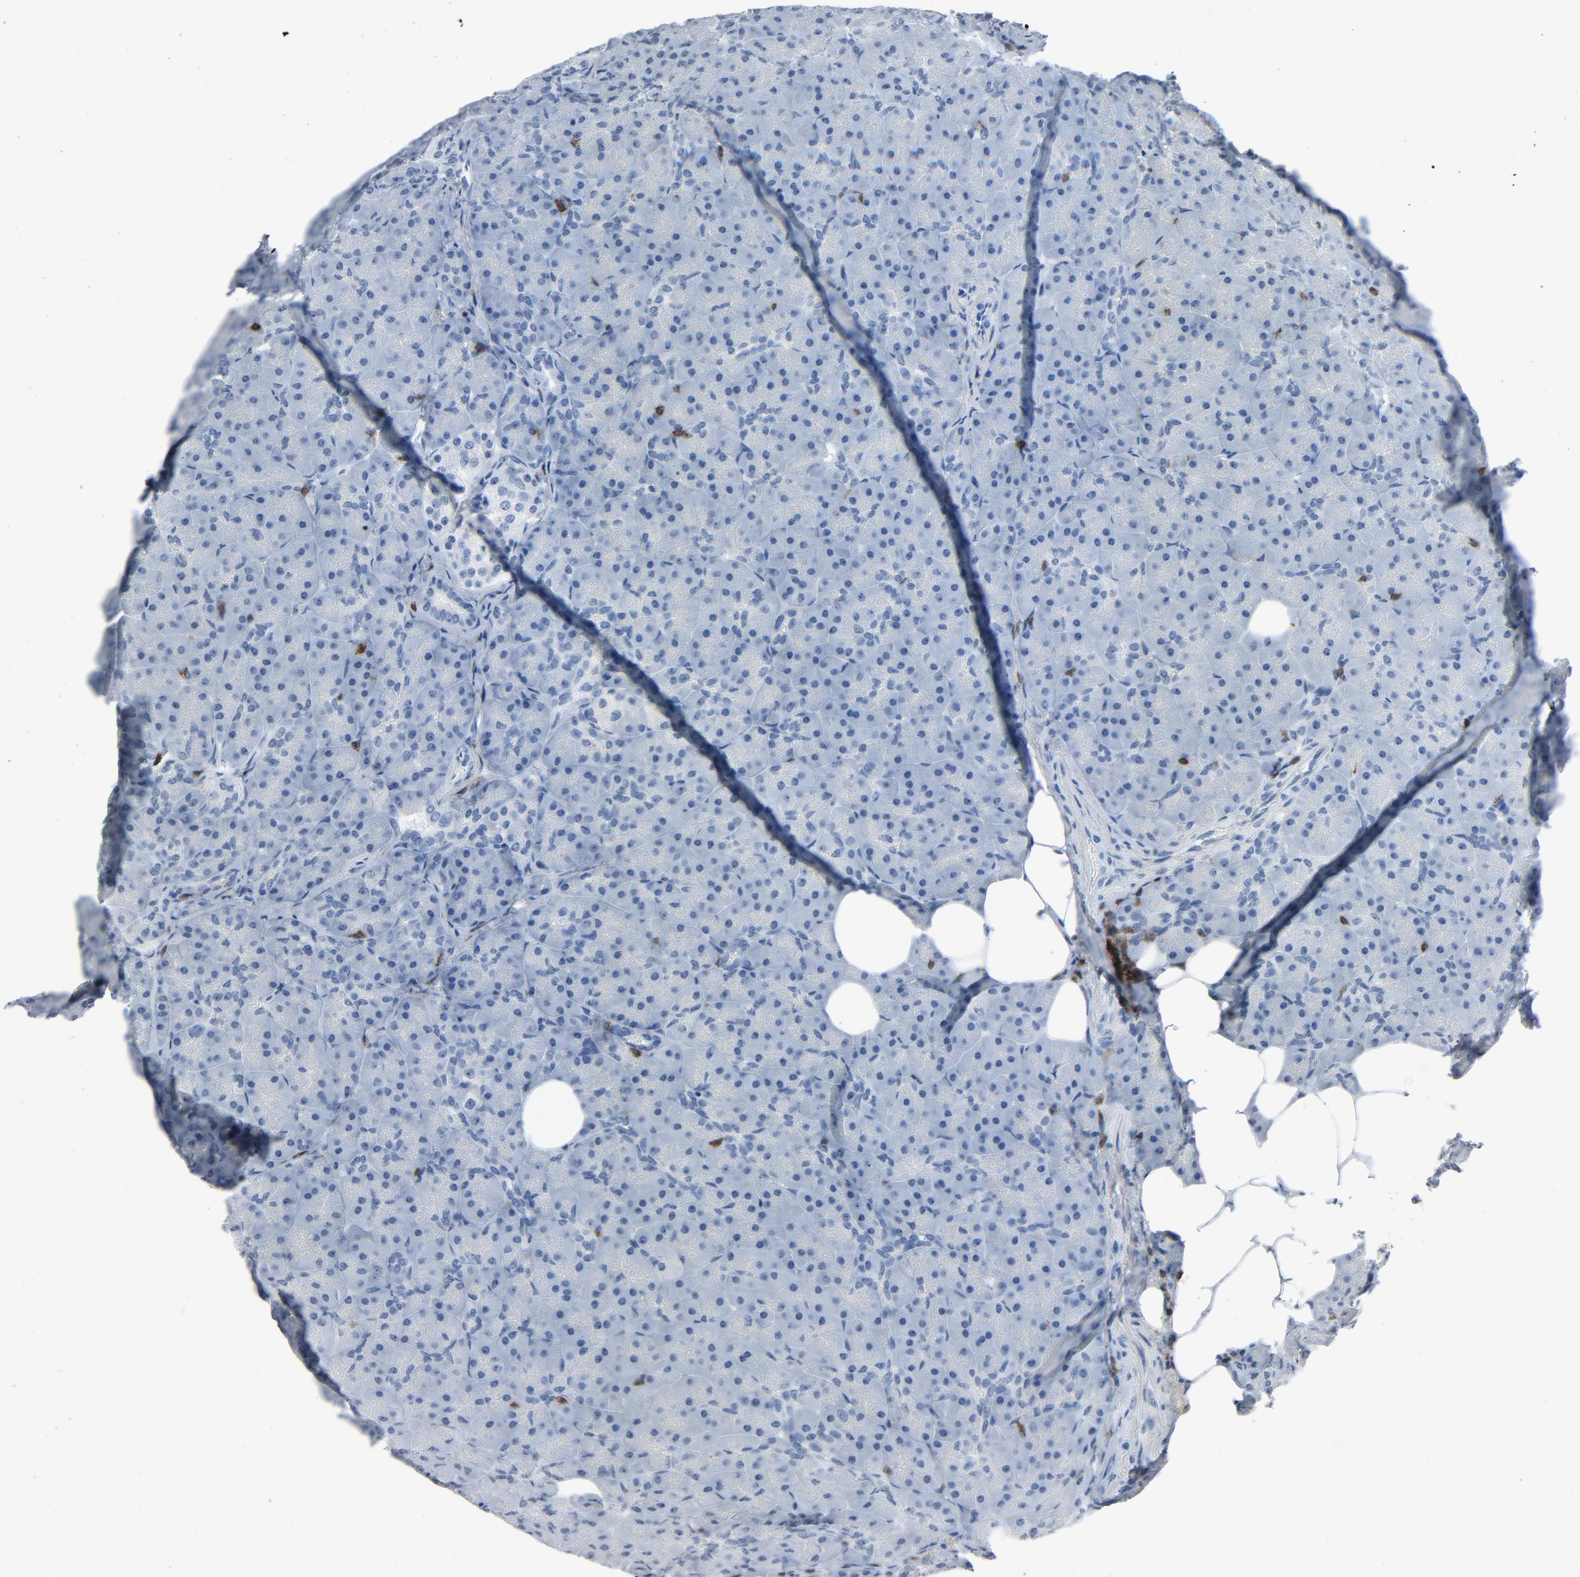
{"staining": {"intensity": "negative", "quantity": "none", "location": "none"}, "tissue": "pancreas", "cell_type": "Exocrine glandular cells", "image_type": "normal", "snomed": [{"axis": "morphology", "description": "Normal tissue, NOS"}, {"axis": "topography", "description": "Pancreas"}], "caption": "Pancreas was stained to show a protein in brown. There is no significant positivity in exocrine glandular cells.", "gene": "LCK", "patient": {"sex": "male", "age": 66}}